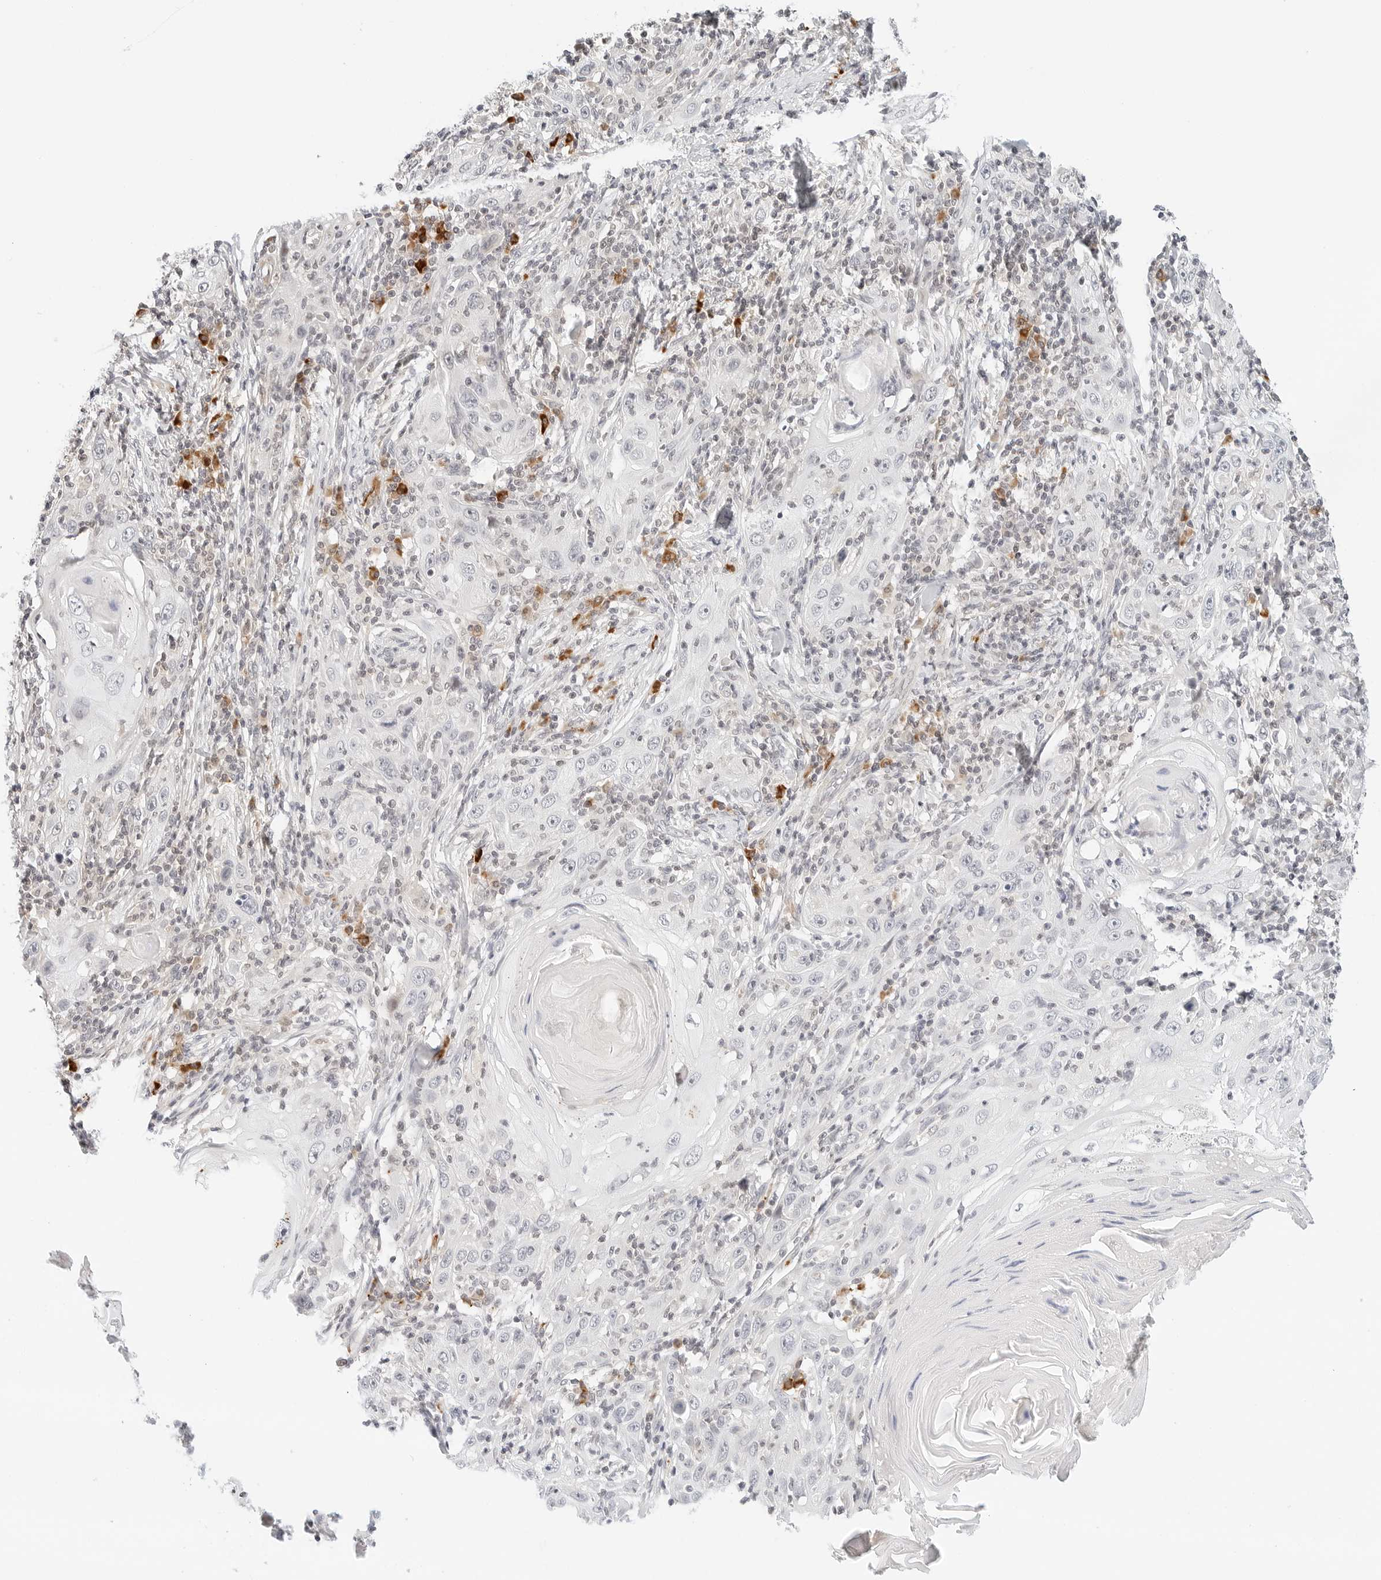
{"staining": {"intensity": "negative", "quantity": "none", "location": "none"}, "tissue": "skin cancer", "cell_type": "Tumor cells", "image_type": "cancer", "snomed": [{"axis": "morphology", "description": "Squamous cell carcinoma, NOS"}, {"axis": "topography", "description": "Skin"}], "caption": "High magnification brightfield microscopy of skin squamous cell carcinoma stained with DAB (brown) and counterstained with hematoxylin (blue): tumor cells show no significant positivity.", "gene": "PARP10", "patient": {"sex": "female", "age": 88}}